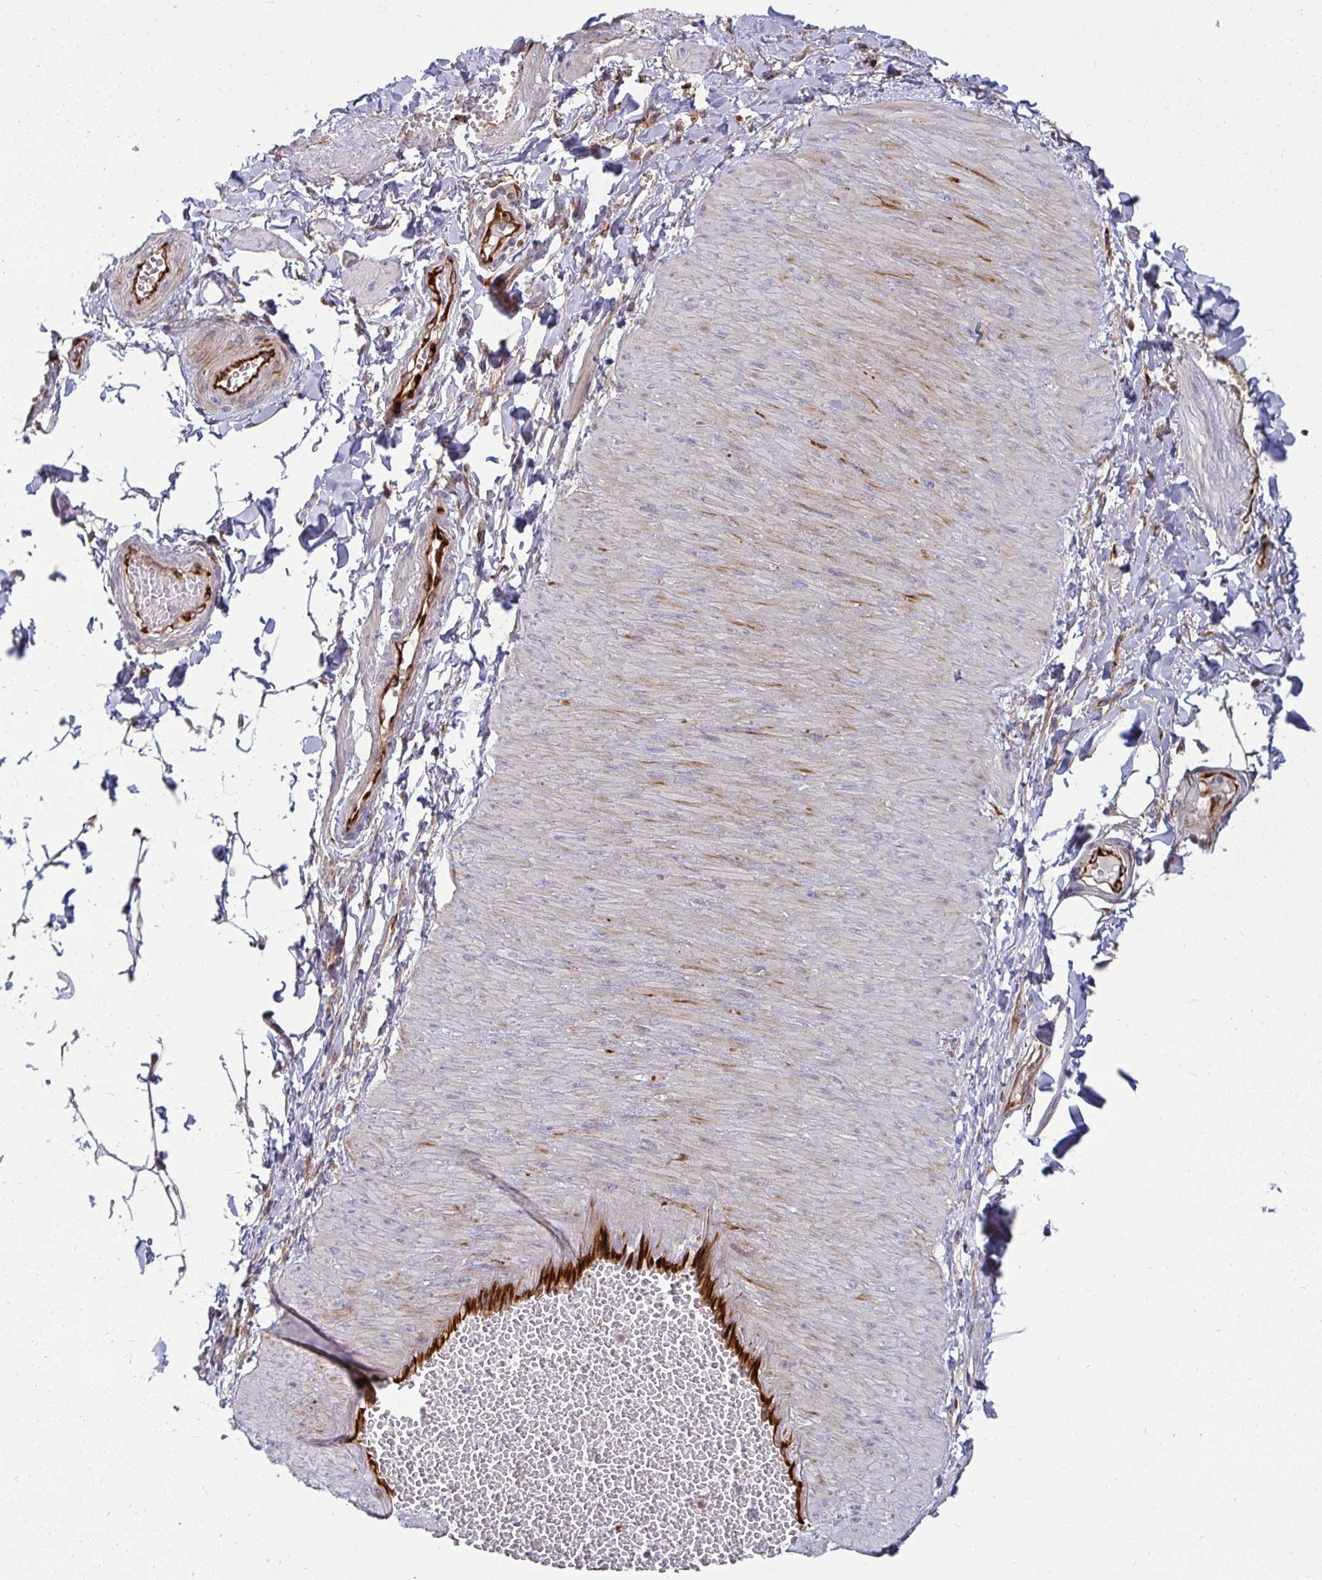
{"staining": {"intensity": "negative", "quantity": "none", "location": "none"}, "tissue": "adipose tissue", "cell_type": "Adipocytes", "image_type": "normal", "snomed": [{"axis": "morphology", "description": "Normal tissue, NOS"}, {"axis": "topography", "description": "Epididymis"}, {"axis": "topography", "description": "Peripheral nerve tissue"}], "caption": "Immunohistochemistry (IHC) image of unremarkable adipose tissue stained for a protein (brown), which demonstrates no staining in adipocytes.", "gene": "IFIT3", "patient": {"sex": "male", "age": 32}}